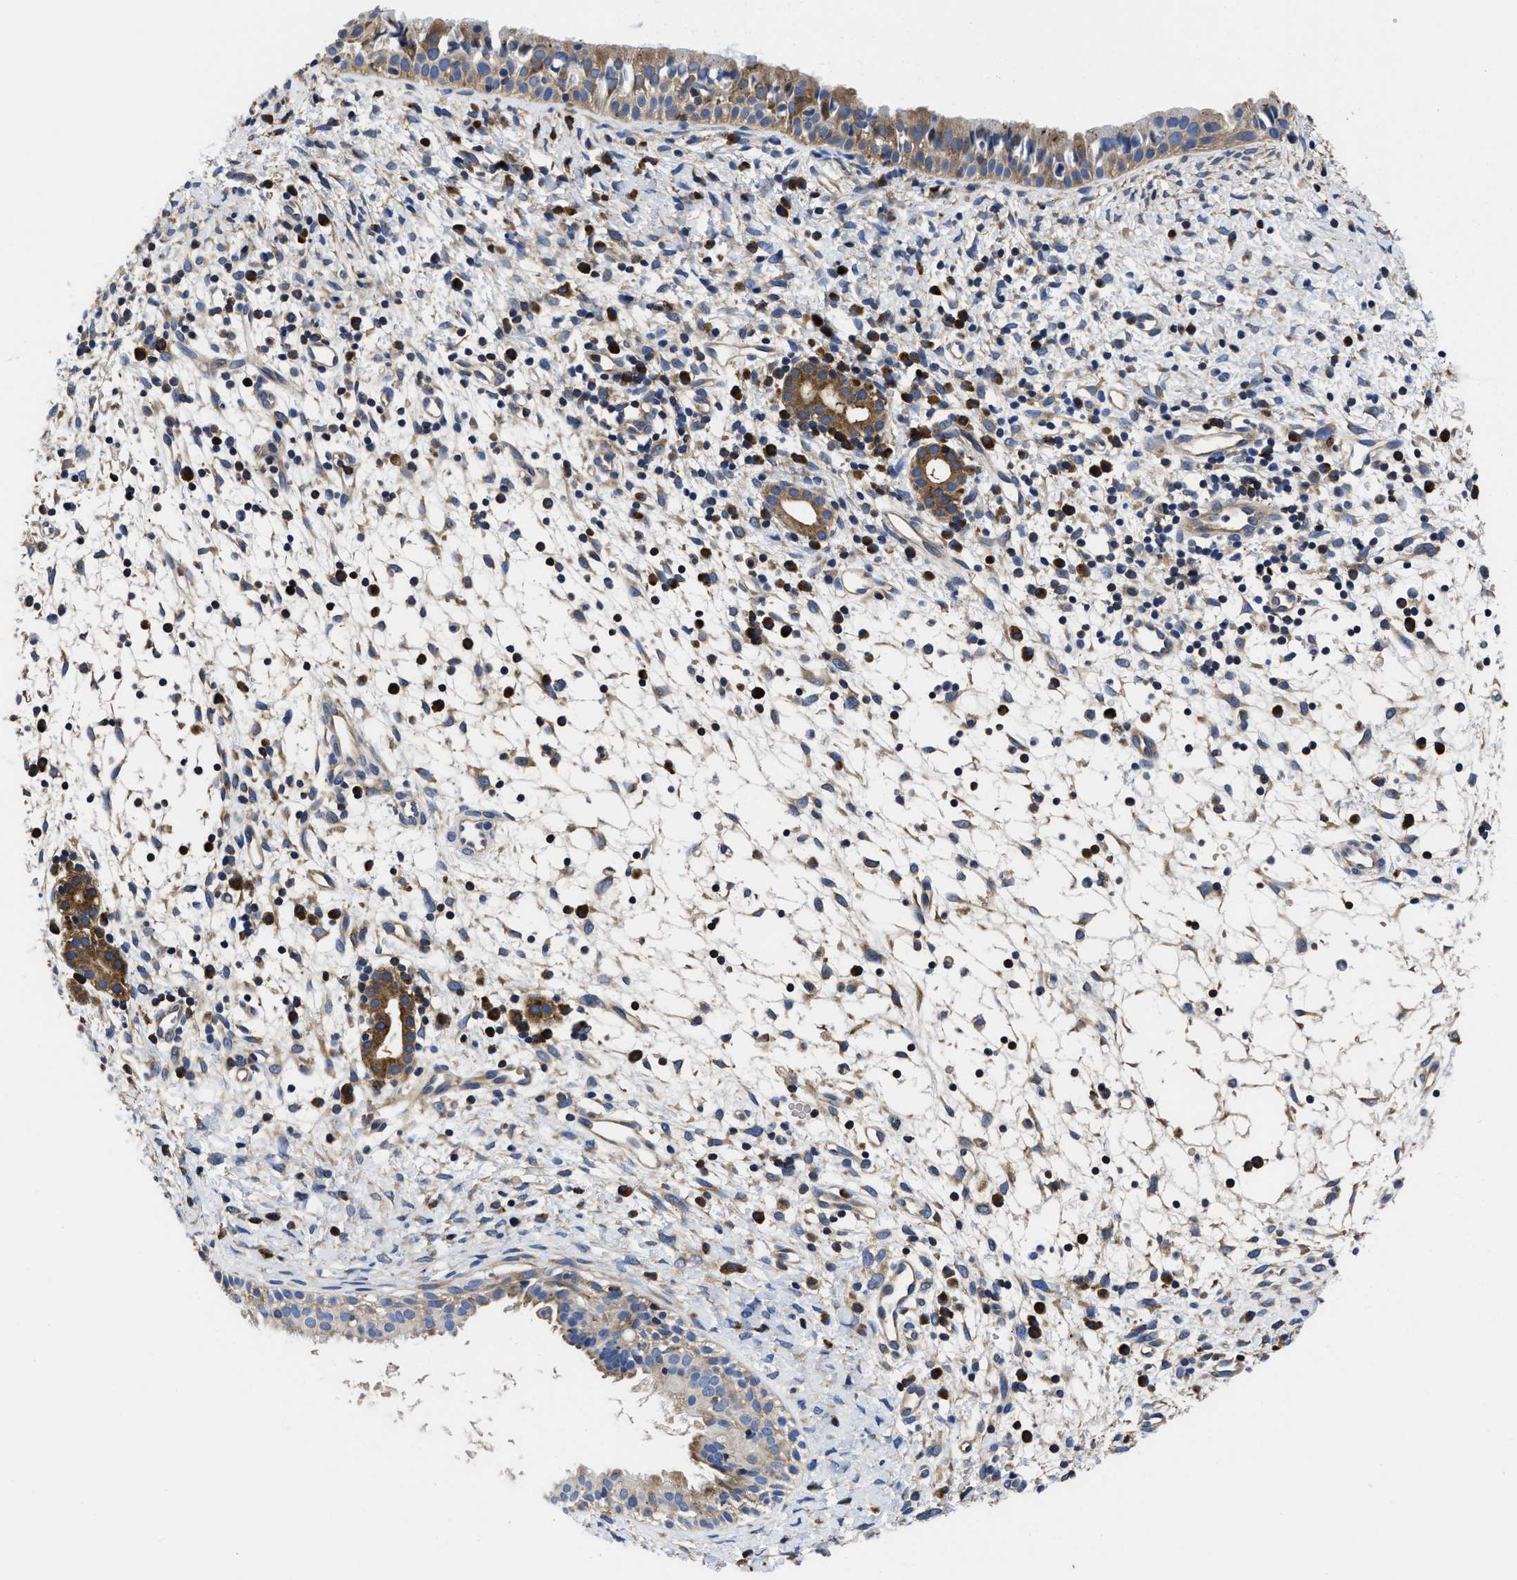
{"staining": {"intensity": "moderate", "quantity": ">75%", "location": "cytoplasmic/membranous"}, "tissue": "nasopharynx", "cell_type": "Respiratory epithelial cells", "image_type": "normal", "snomed": [{"axis": "morphology", "description": "Normal tissue, NOS"}, {"axis": "topography", "description": "Nasopharynx"}], "caption": "IHC photomicrograph of normal human nasopharynx stained for a protein (brown), which reveals medium levels of moderate cytoplasmic/membranous staining in approximately >75% of respiratory epithelial cells.", "gene": "YARS1", "patient": {"sex": "male", "age": 22}}